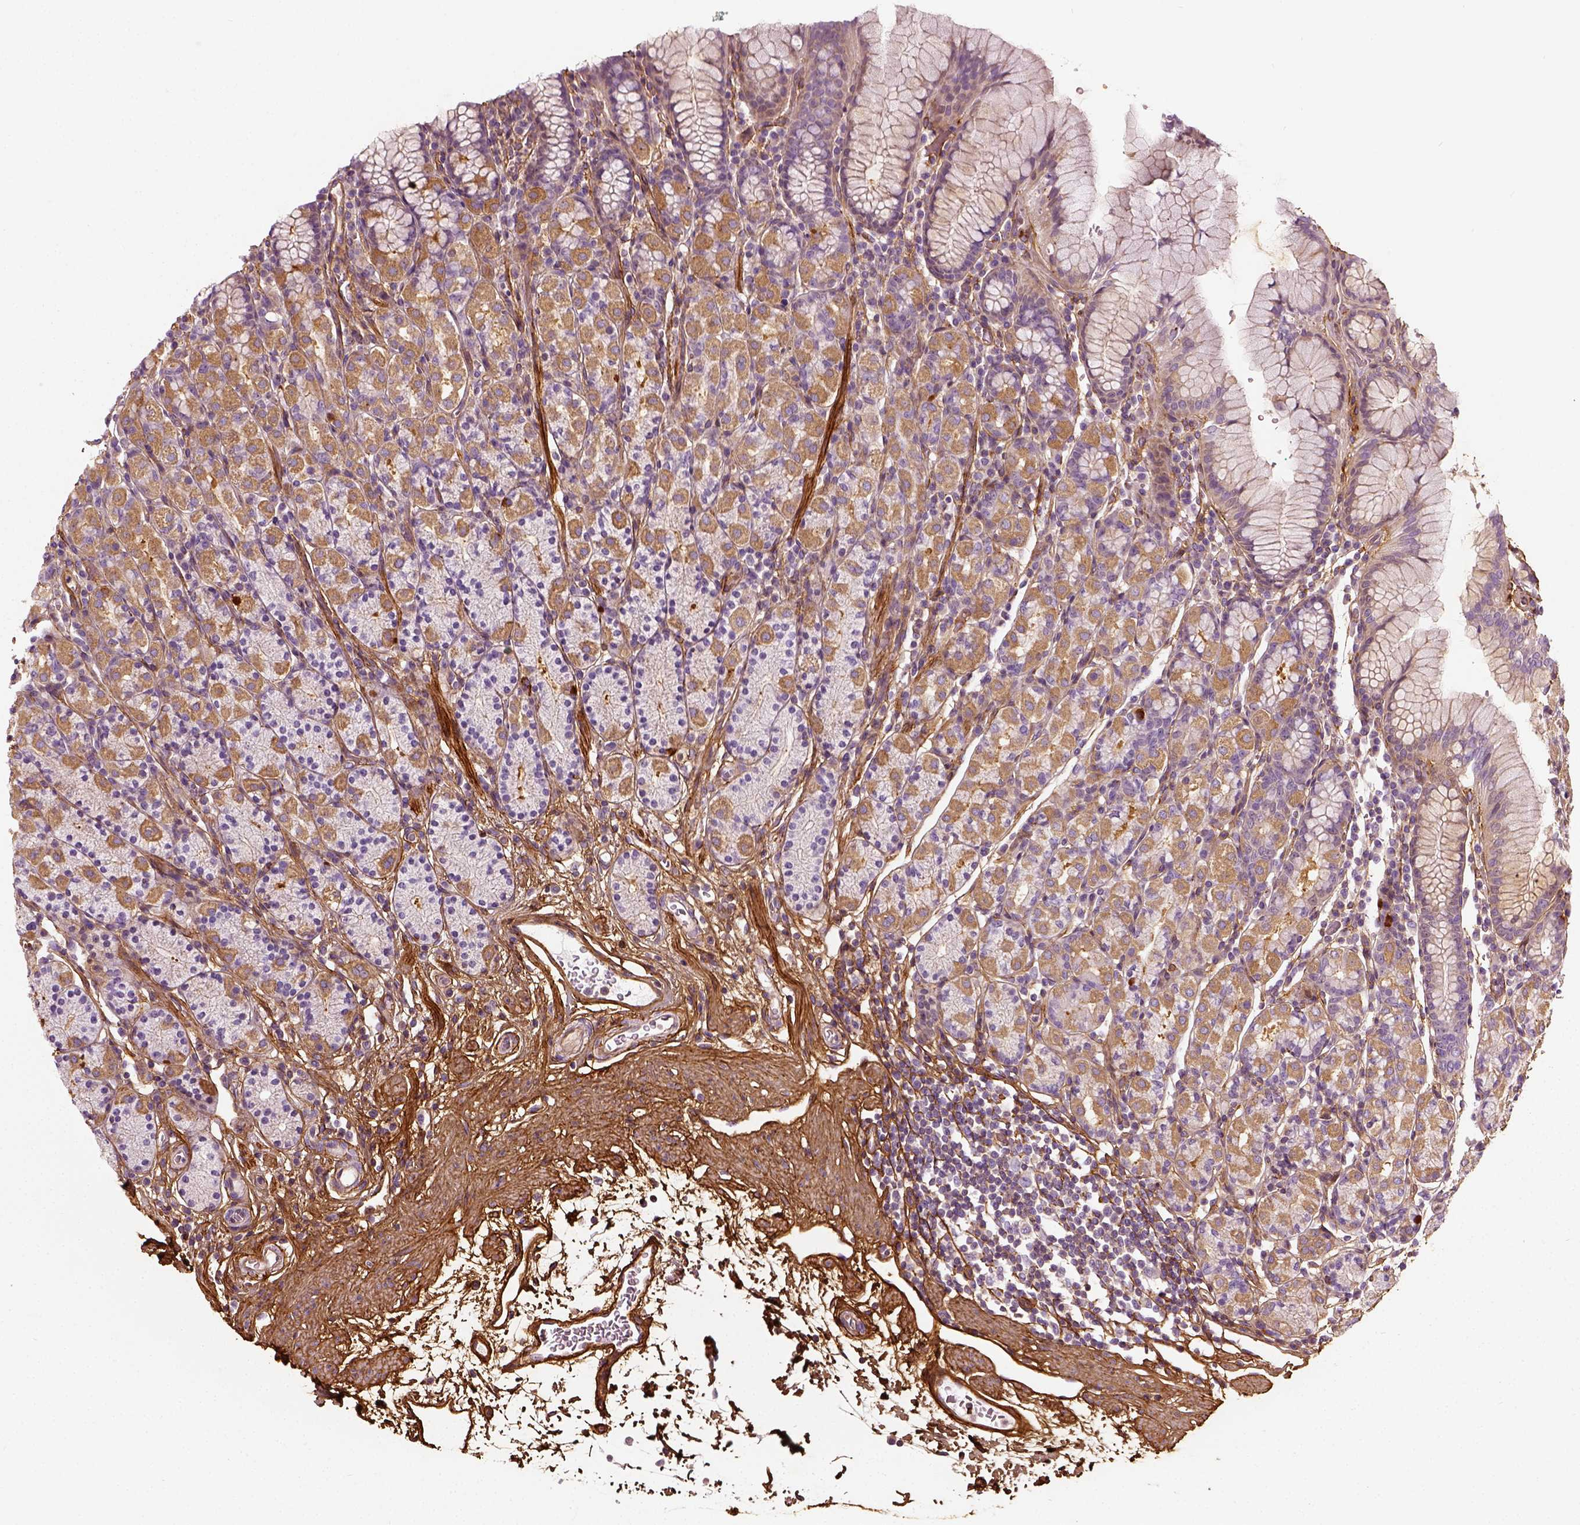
{"staining": {"intensity": "moderate", "quantity": "25%-75%", "location": "cytoplasmic/membranous"}, "tissue": "stomach", "cell_type": "Glandular cells", "image_type": "normal", "snomed": [{"axis": "morphology", "description": "Normal tissue, NOS"}, {"axis": "topography", "description": "Stomach, upper"}, {"axis": "topography", "description": "Stomach"}], "caption": "Immunohistochemistry micrograph of unremarkable human stomach stained for a protein (brown), which displays medium levels of moderate cytoplasmic/membranous staining in approximately 25%-75% of glandular cells.", "gene": "COL6A2", "patient": {"sex": "male", "age": 62}}